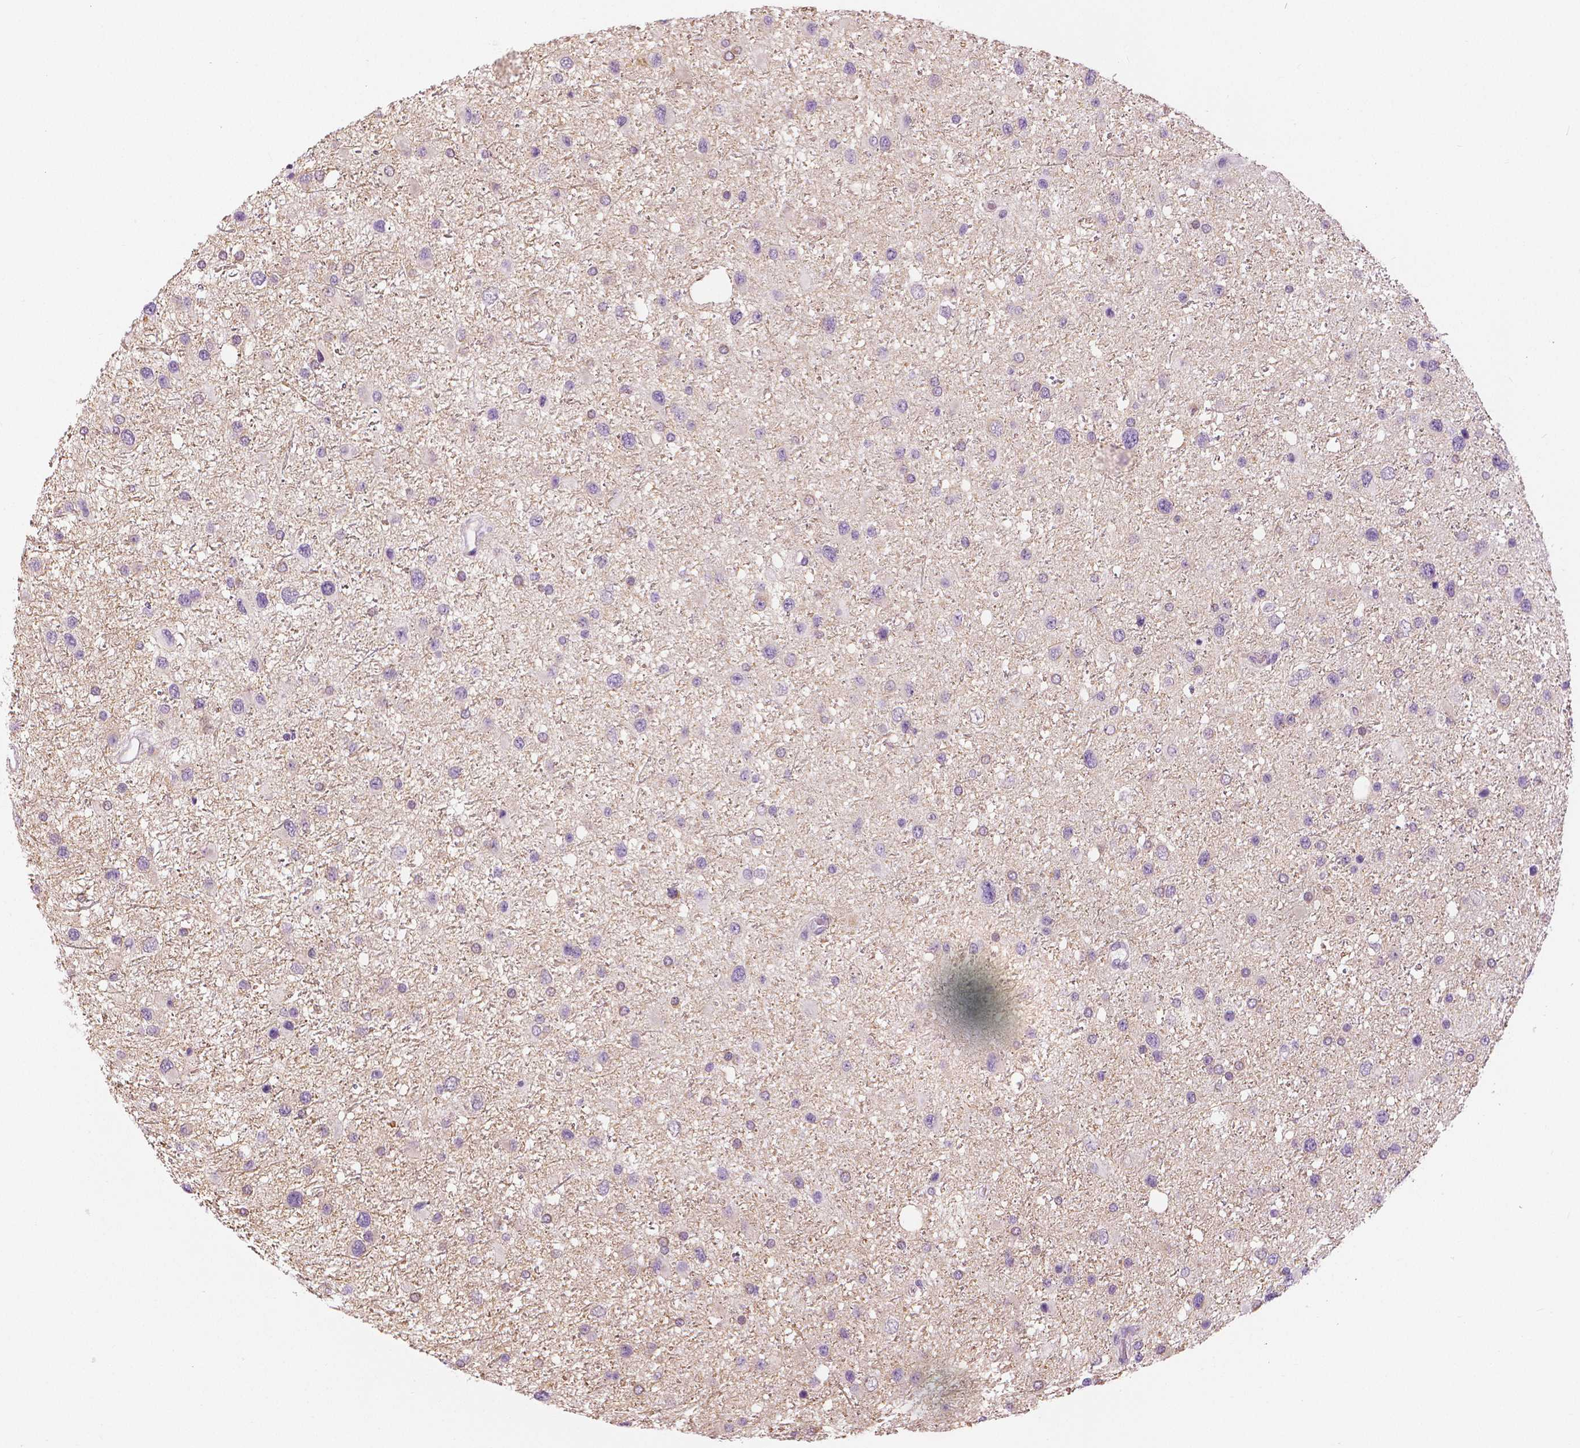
{"staining": {"intensity": "negative", "quantity": "none", "location": "none"}, "tissue": "glioma", "cell_type": "Tumor cells", "image_type": "cancer", "snomed": [{"axis": "morphology", "description": "Glioma, malignant, Low grade"}, {"axis": "topography", "description": "Brain"}], "caption": "An immunohistochemistry (IHC) histopathology image of glioma is shown. There is no staining in tumor cells of glioma.", "gene": "SLC24A1", "patient": {"sex": "female", "age": 32}}